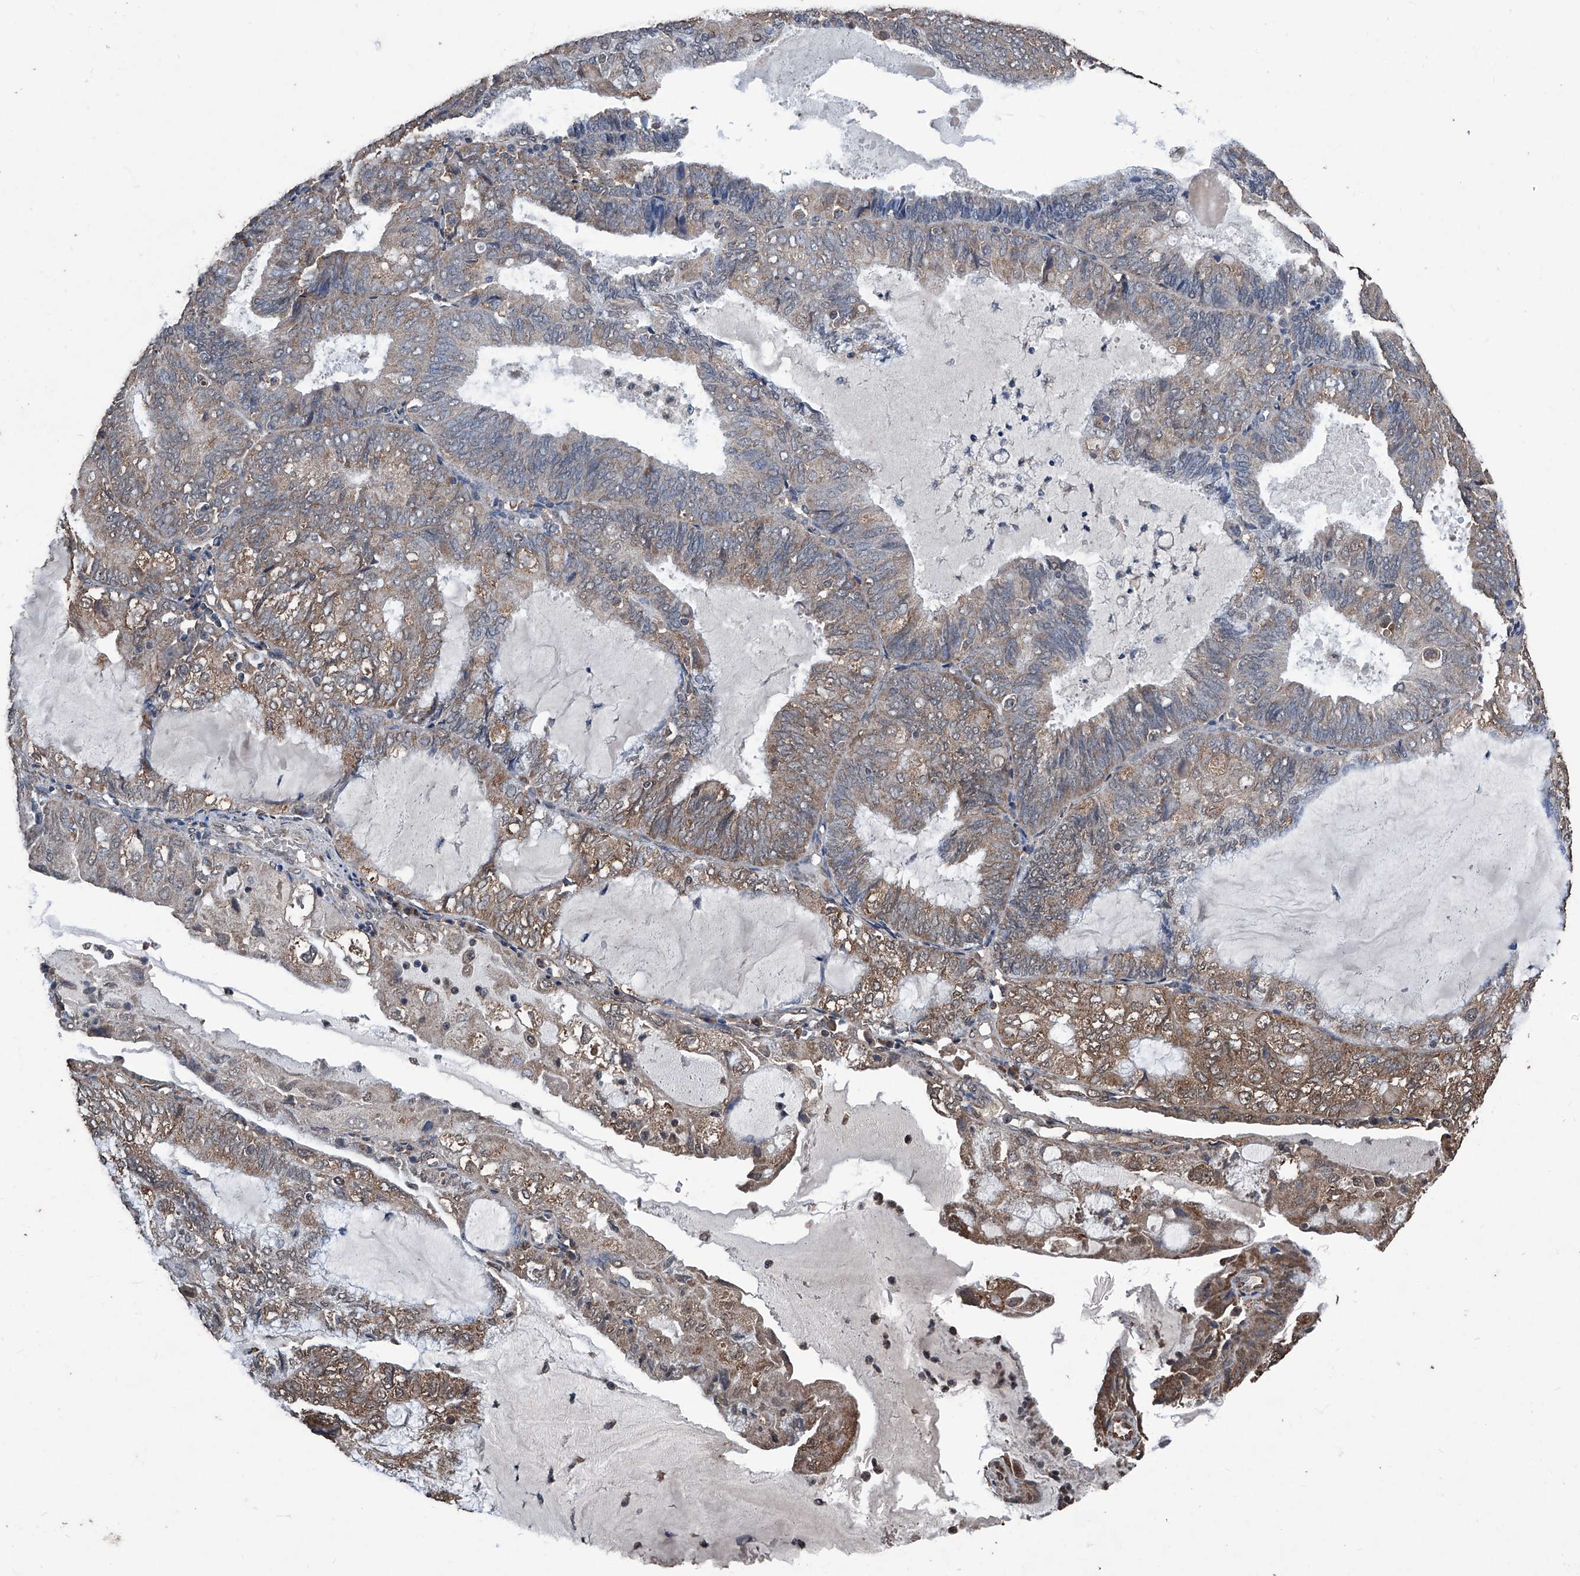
{"staining": {"intensity": "moderate", "quantity": "25%-75%", "location": "cytoplasmic/membranous"}, "tissue": "endometrial cancer", "cell_type": "Tumor cells", "image_type": "cancer", "snomed": [{"axis": "morphology", "description": "Adenocarcinoma, NOS"}, {"axis": "topography", "description": "Endometrium"}], "caption": "IHC of human endometrial adenocarcinoma reveals medium levels of moderate cytoplasmic/membranous staining in approximately 25%-75% of tumor cells.", "gene": "STARD7", "patient": {"sex": "female", "age": 81}}